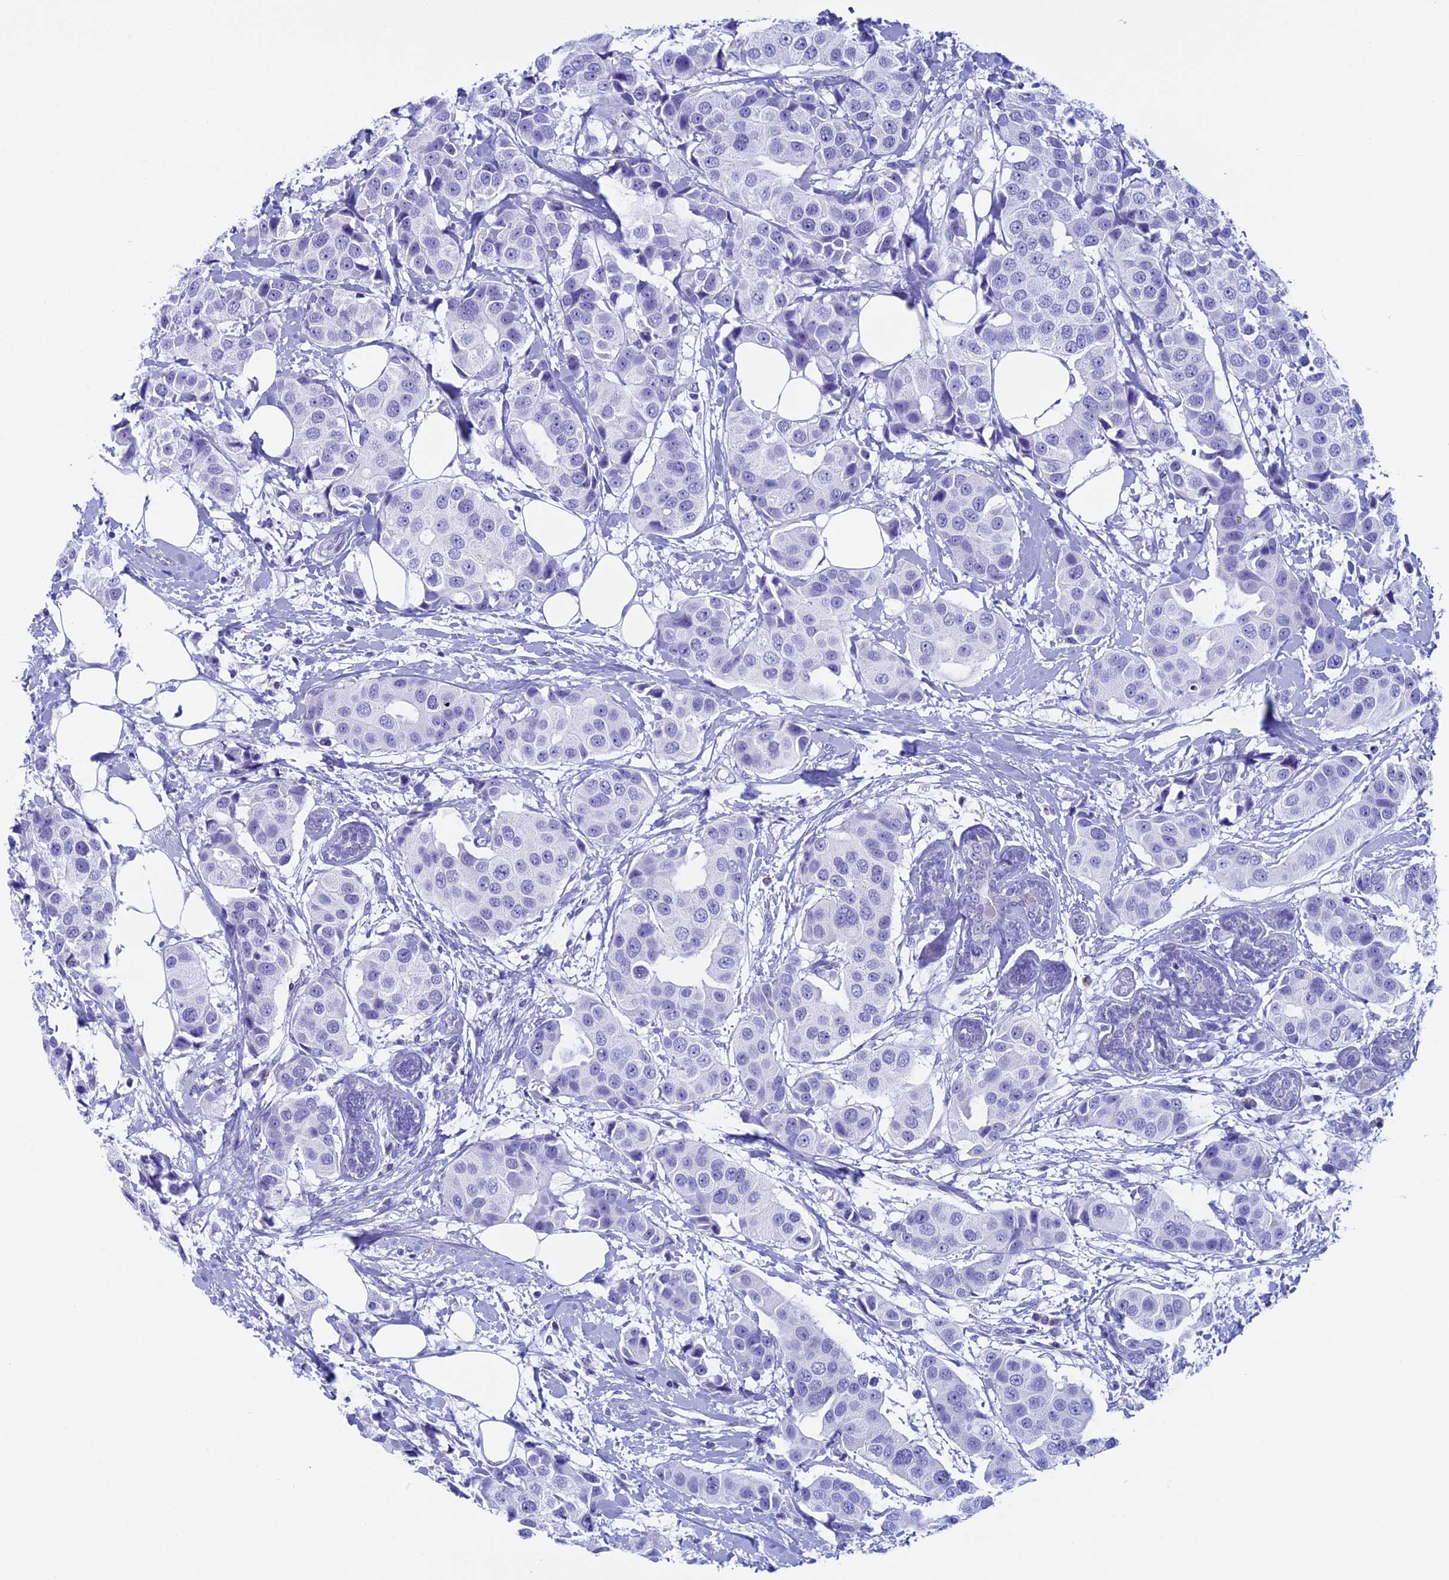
{"staining": {"intensity": "negative", "quantity": "none", "location": "none"}, "tissue": "breast cancer", "cell_type": "Tumor cells", "image_type": "cancer", "snomed": [{"axis": "morphology", "description": "Normal tissue, NOS"}, {"axis": "morphology", "description": "Duct carcinoma"}, {"axis": "topography", "description": "Breast"}], "caption": "A micrograph of breast cancer (infiltrating ductal carcinoma) stained for a protein shows no brown staining in tumor cells.", "gene": "ZNF563", "patient": {"sex": "female", "age": 39}}